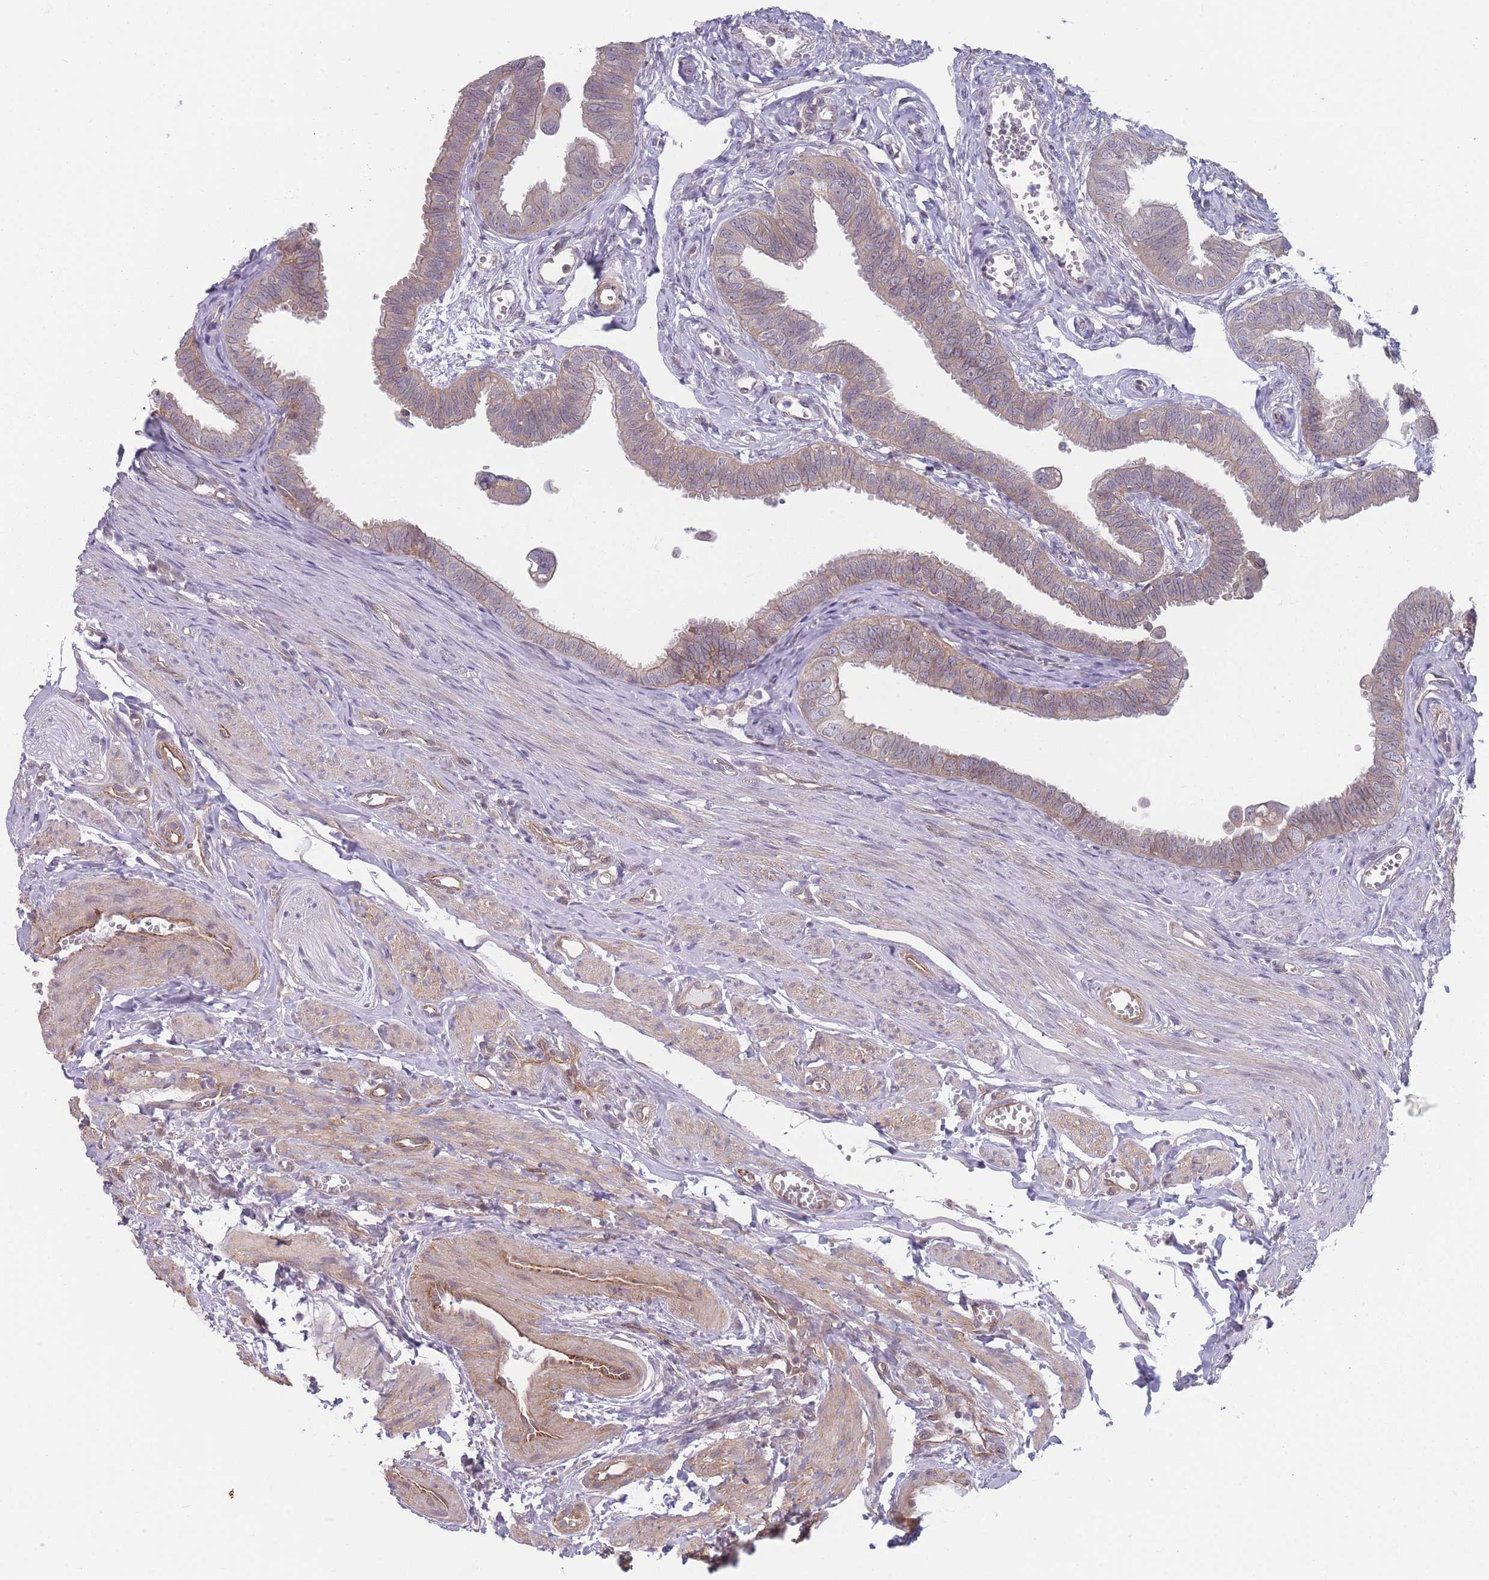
{"staining": {"intensity": "weak", "quantity": ">75%", "location": "cytoplasmic/membranous"}, "tissue": "fallopian tube", "cell_type": "Glandular cells", "image_type": "normal", "snomed": [{"axis": "morphology", "description": "Normal tissue, NOS"}, {"axis": "morphology", "description": "Carcinoma, NOS"}, {"axis": "topography", "description": "Fallopian tube"}, {"axis": "topography", "description": "Ovary"}], "caption": "An immunohistochemistry (IHC) micrograph of benign tissue is shown. Protein staining in brown highlights weak cytoplasmic/membranous positivity in fallopian tube within glandular cells.", "gene": "VRK2", "patient": {"sex": "female", "age": 59}}